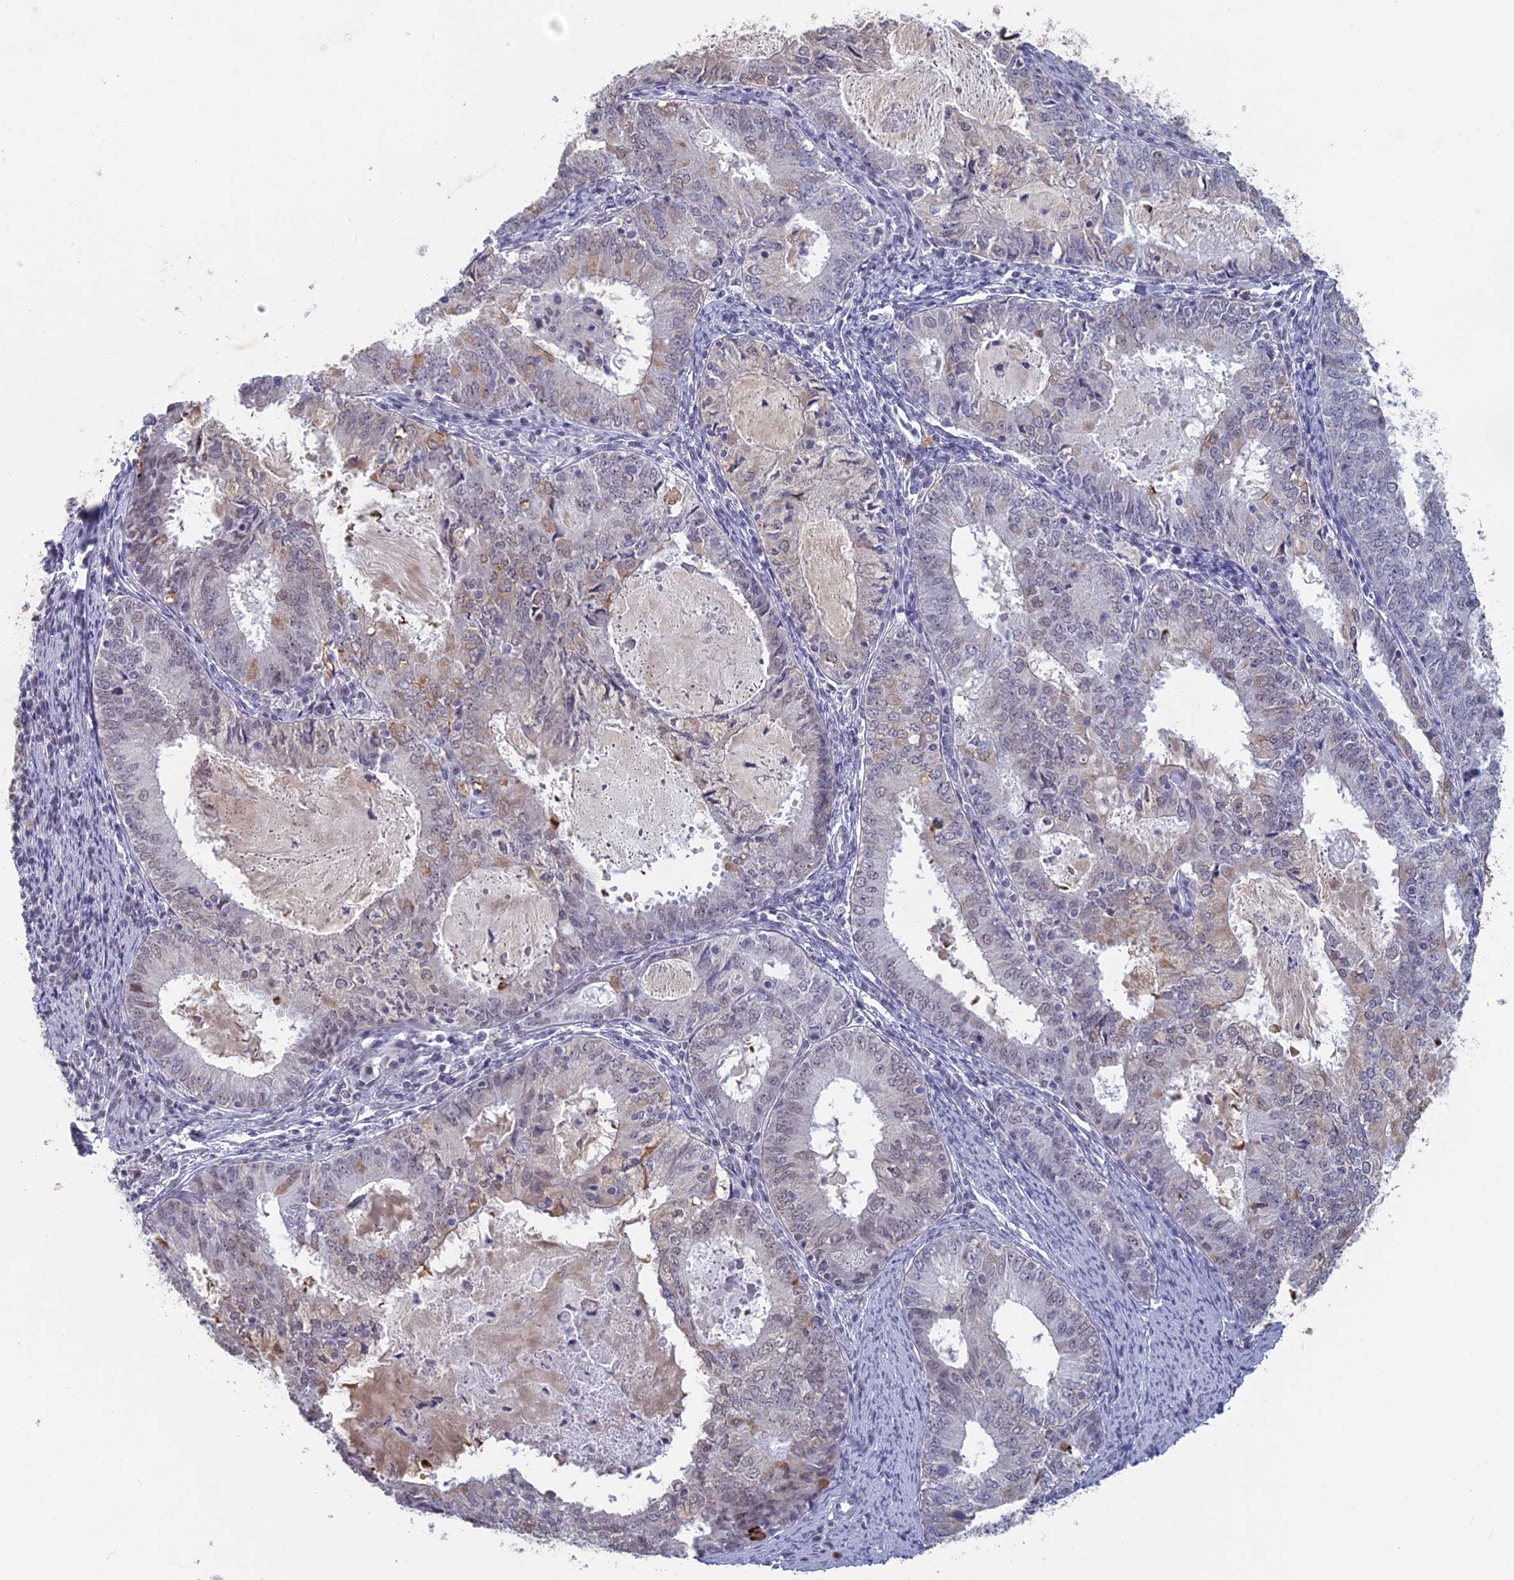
{"staining": {"intensity": "weak", "quantity": "<25%", "location": "cytoplasmic/membranous,nuclear"}, "tissue": "endometrial cancer", "cell_type": "Tumor cells", "image_type": "cancer", "snomed": [{"axis": "morphology", "description": "Adenocarcinoma, NOS"}, {"axis": "topography", "description": "Endometrium"}], "caption": "Tumor cells are negative for protein expression in human adenocarcinoma (endometrial).", "gene": "MT-CO3", "patient": {"sex": "female", "age": 57}}